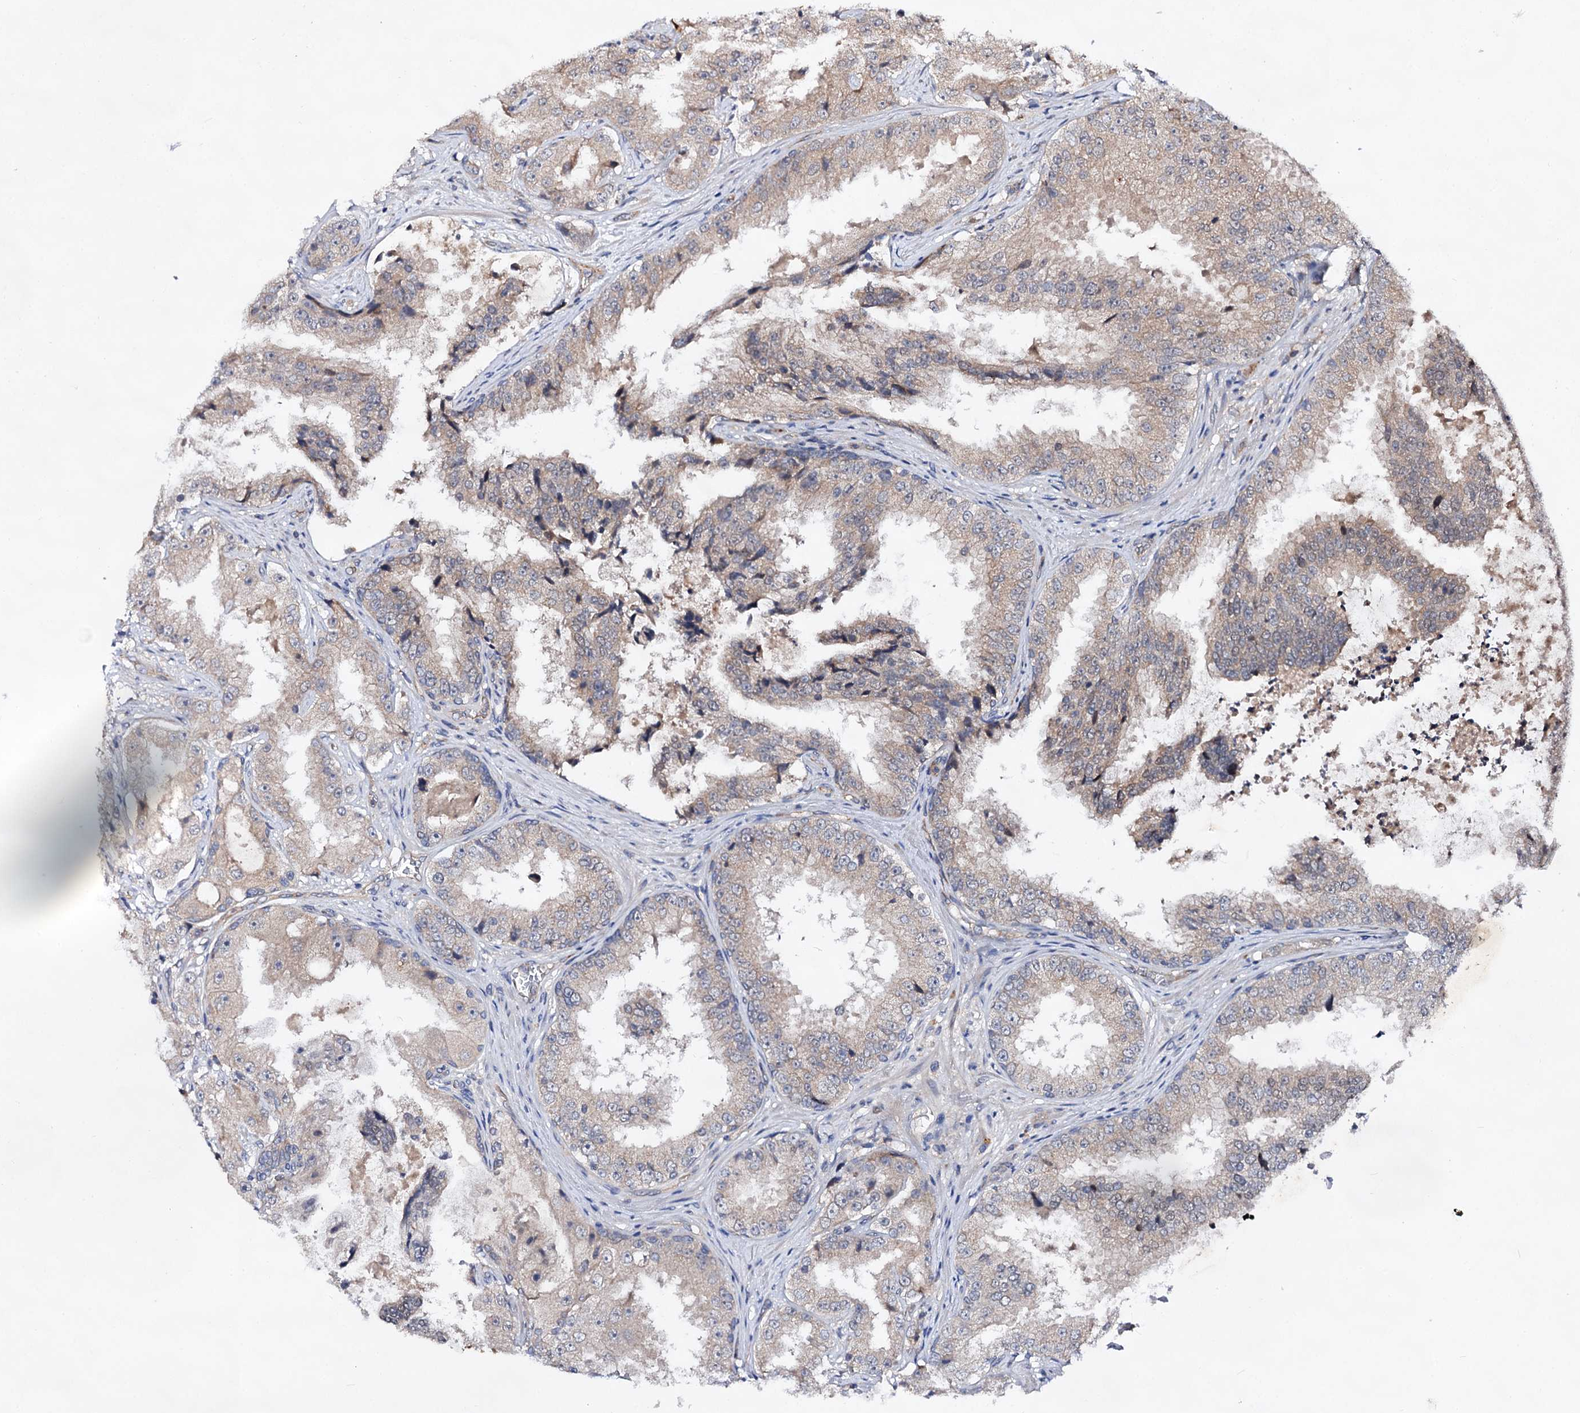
{"staining": {"intensity": "weak", "quantity": "<25%", "location": "cytoplasmic/membranous"}, "tissue": "prostate cancer", "cell_type": "Tumor cells", "image_type": "cancer", "snomed": [{"axis": "morphology", "description": "Adenocarcinoma, High grade"}, {"axis": "topography", "description": "Prostate"}], "caption": "Immunohistochemical staining of high-grade adenocarcinoma (prostate) demonstrates no significant staining in tumor cells.", "gene": "TEX9", "patient": {"sex": "male", "age": 73}}